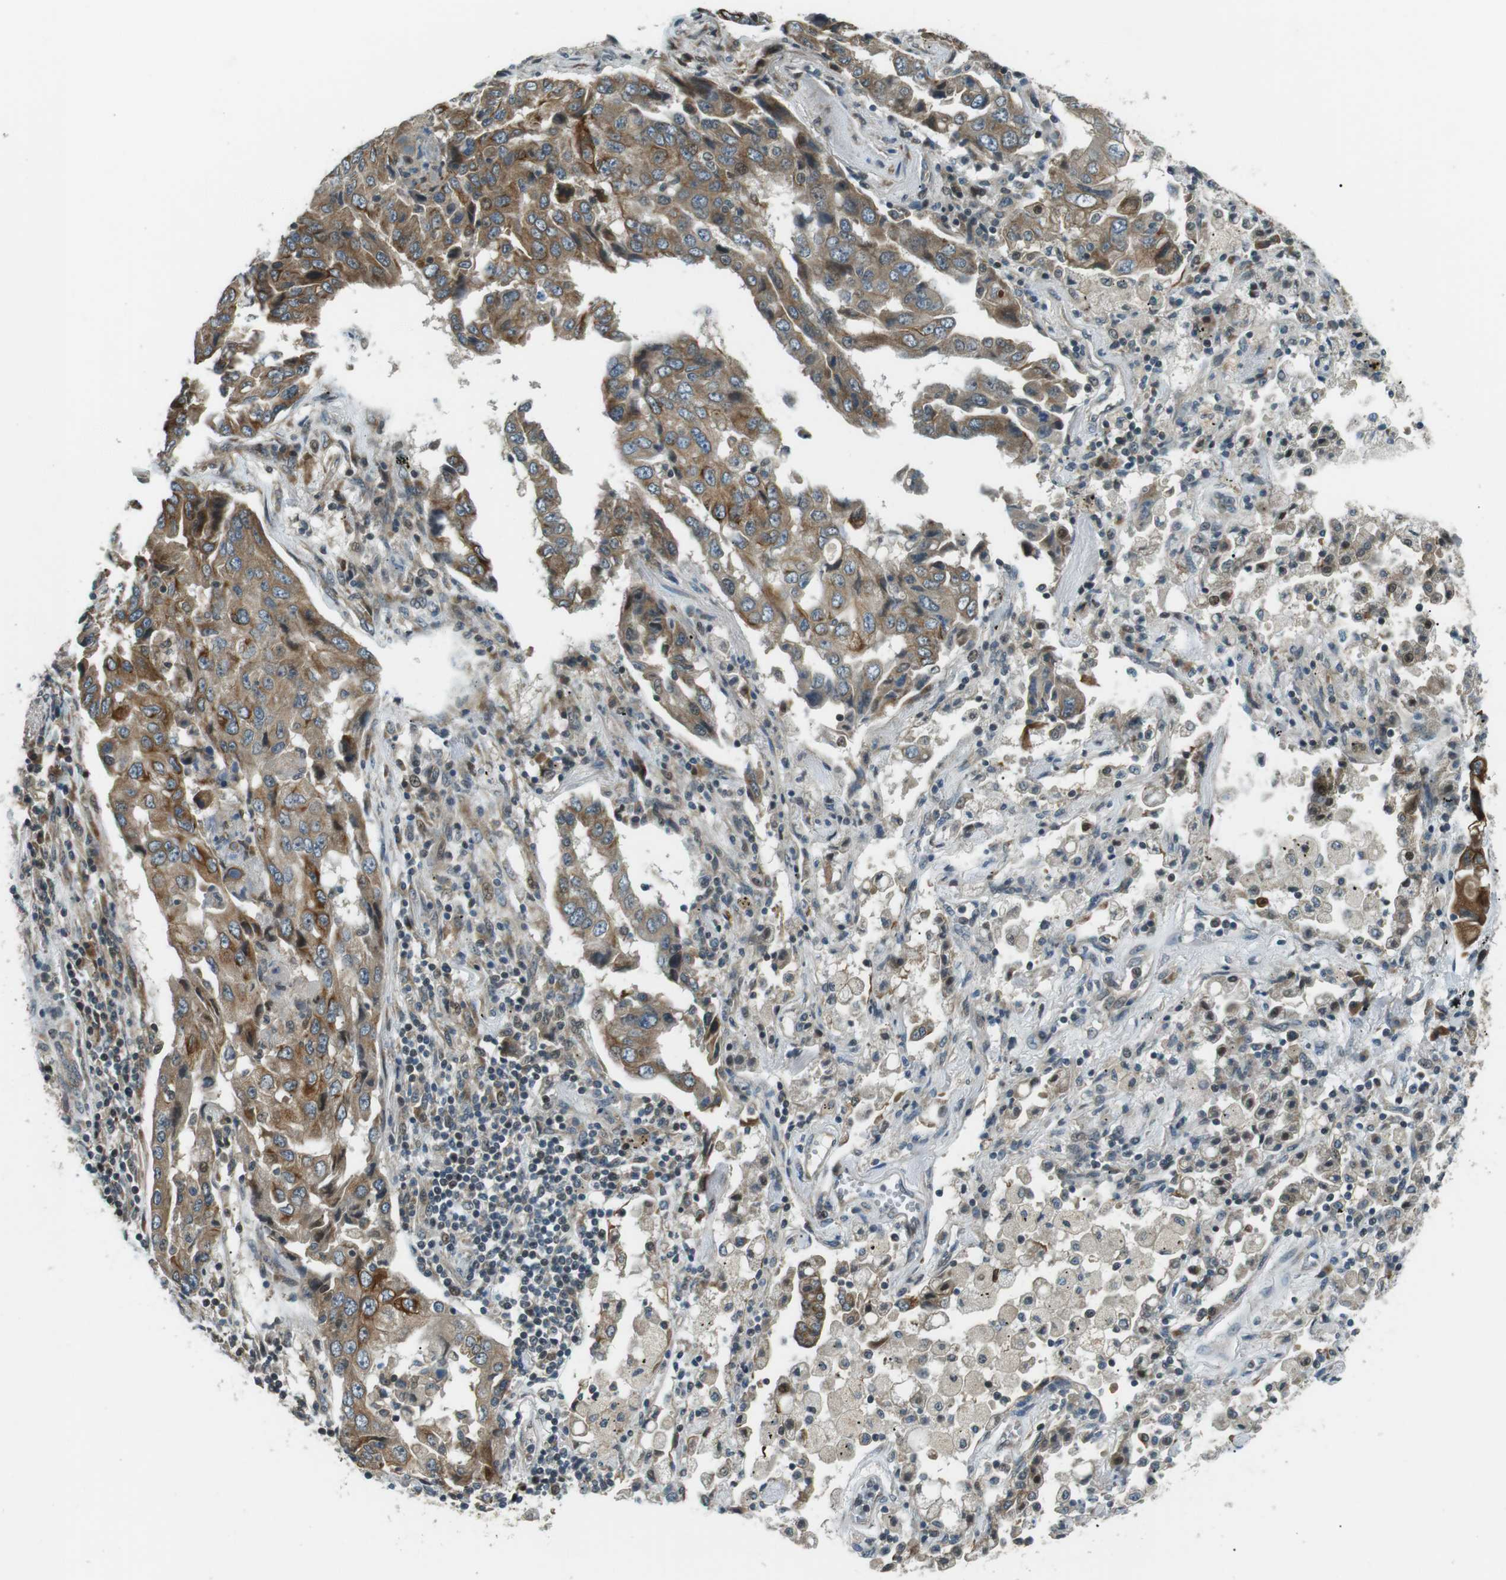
{"staining": {"intensity": "moderate", "quantity": ">75%", "location": "cytoplasmic/membranous"}, "tissue": "lung cancer", "cell_type": "Tumor cells", "image_type": "cancer", "snomed": [{"axis": "morphology", "description": "Adenocarcinoma, NOS"}, {"axis": "topography", "description": "Lung"}], "caption": "Human lung cancer stained for a protein (brown) demonstrates moderate cytoplasmic/membranous positive staining in about >75% of tumor cells.", "gene": "TMEM74", "patient": {"sex": "female", "age": 65}}